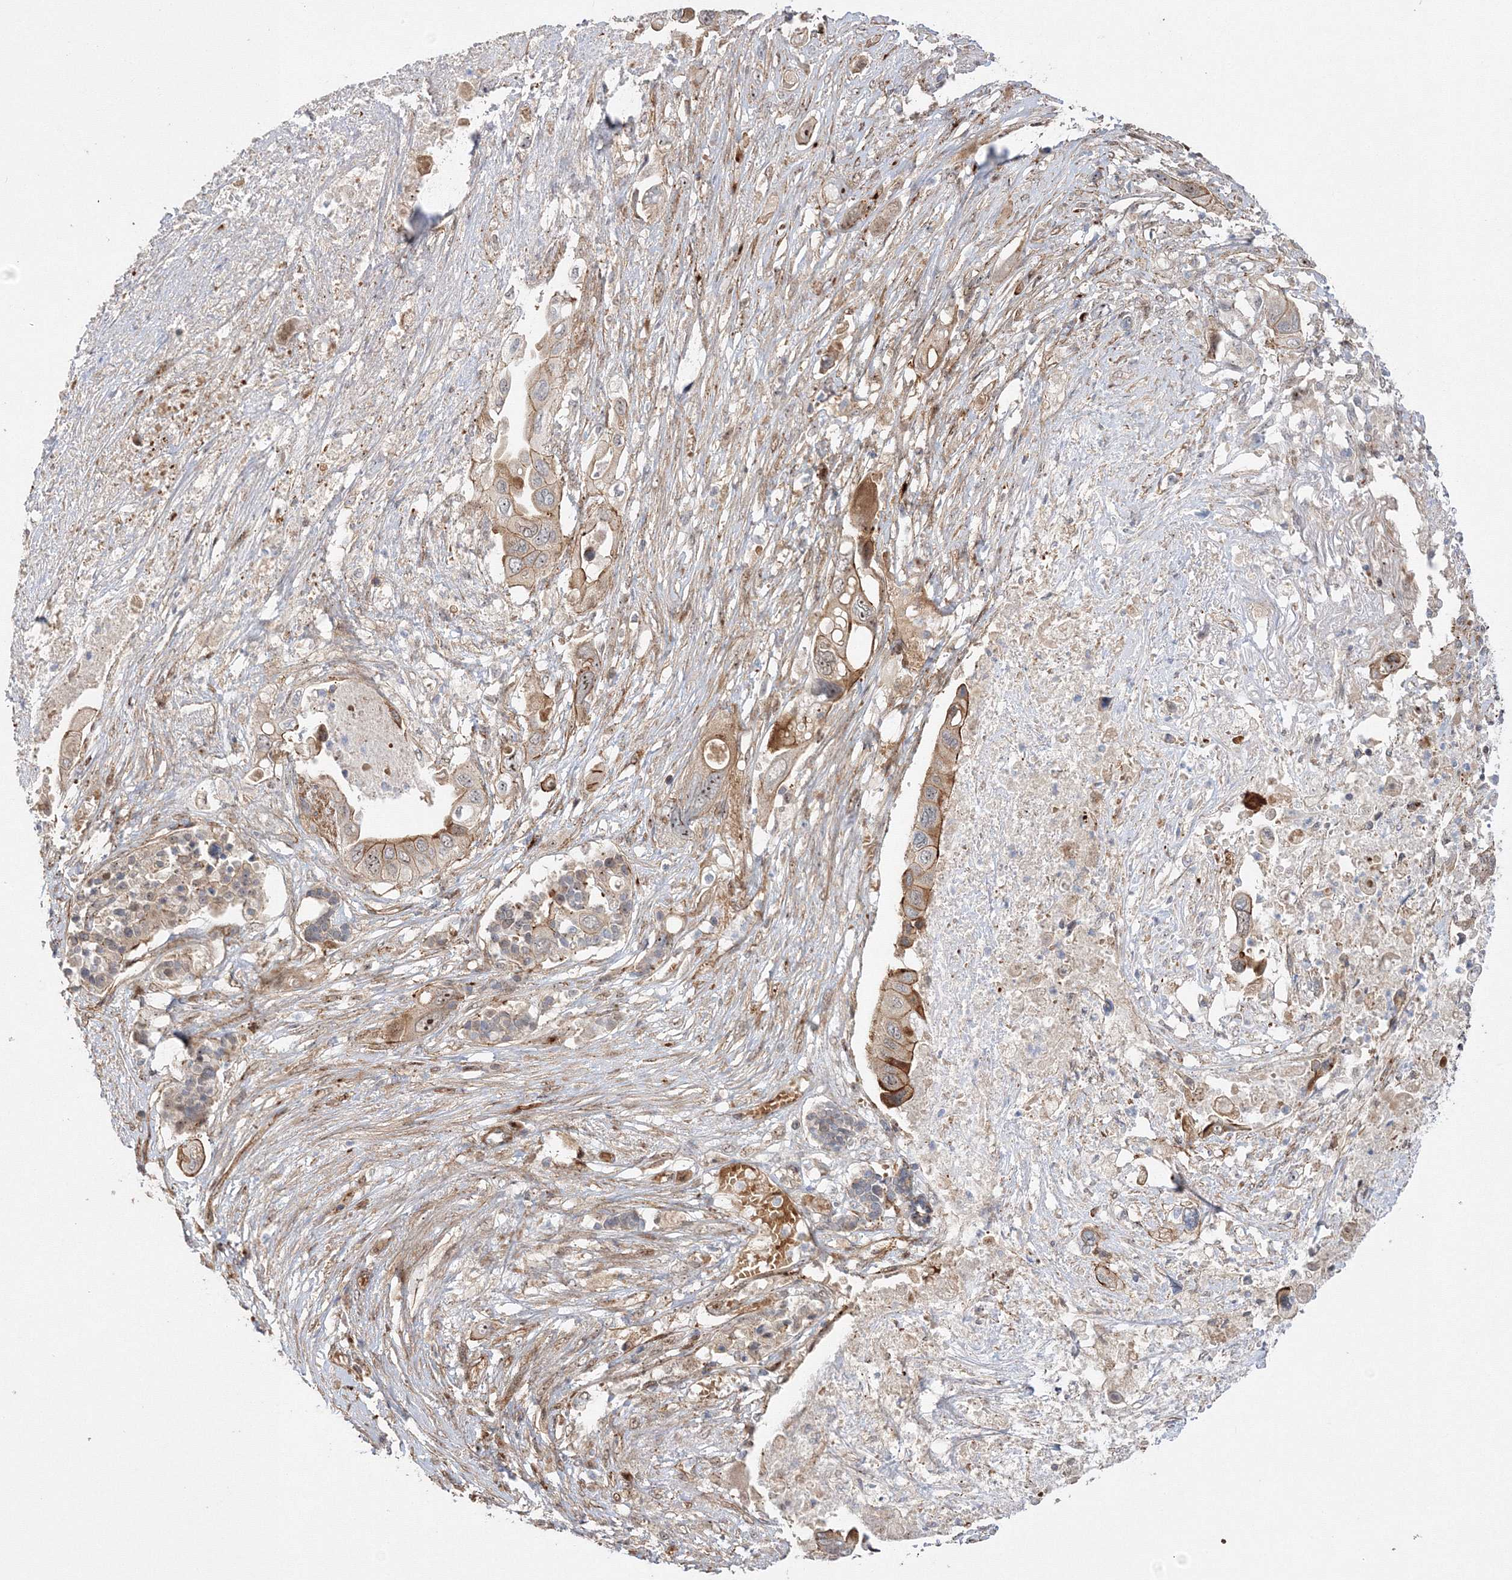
{"staining": {"intensity": "moderate", "quantity": "25%-75%", "location": "cytoplasmic/membranous,nuclear"}, "tissue": "pancreatic cancer", "cell_type": "Tumor cells", "image_type": "cancer", "snomed": [{"axis": "morphology", "description": "Adenocarcinoma, NOS"}, {"axis": "topography", "description": "Pancreas"}], "caption": "Protein expression analysis of human pancreatic cancer (adenocarcinoma) reveals moderate cytoplasmic/membranous and nuclear expression in about 25%-75% of tumor cells. The staining was performed using DAB, with brown indicating positive protein expression. Nuclei are stained blue with hematoxylin.", "gene": "NPM3", "patient": {"sex": "male", "age": 66}}